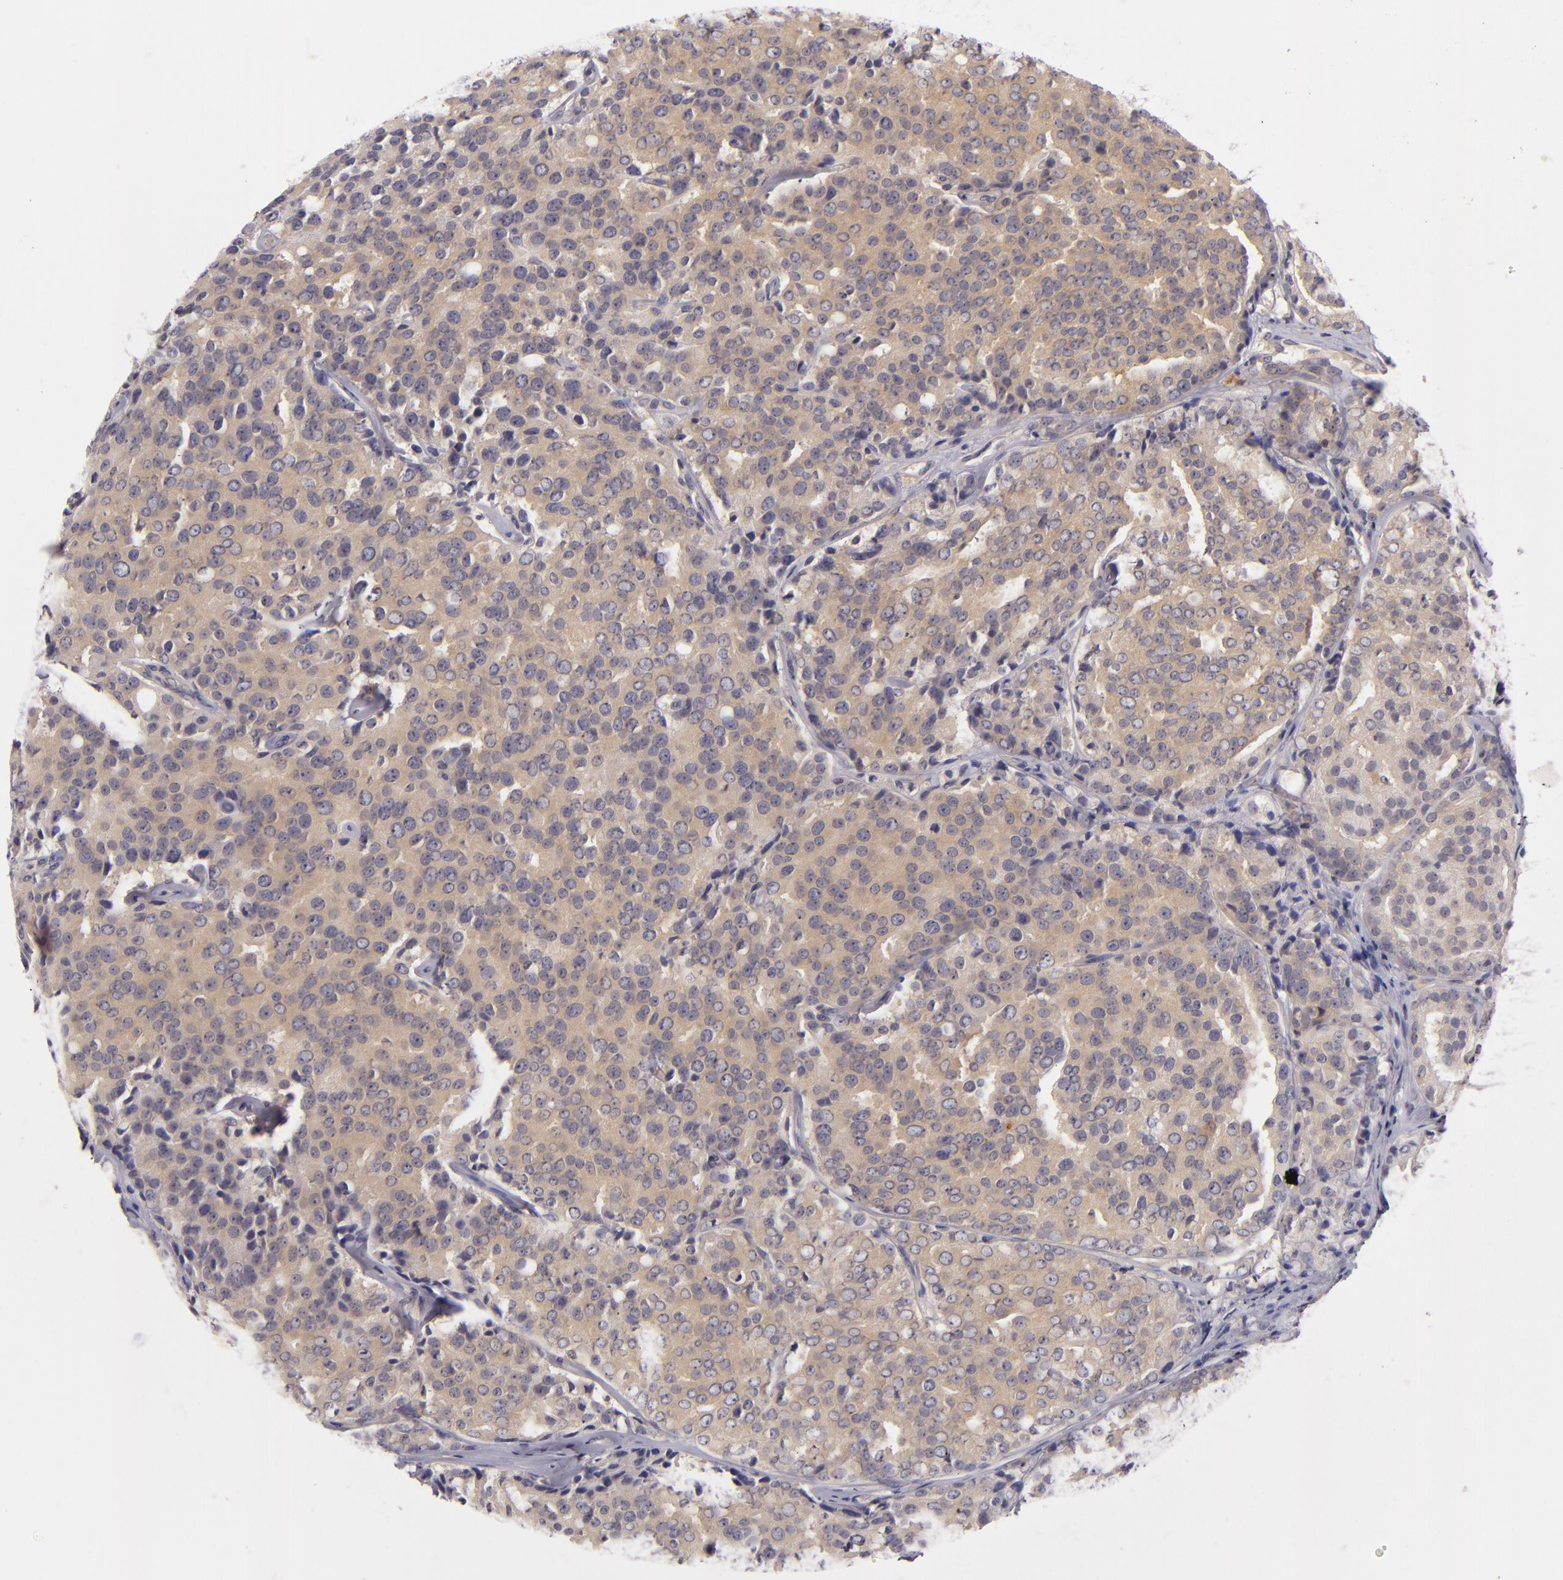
{"staining": {"intensity": "weak", "quantity": "25%-75%", "location": "cytoplasmic/membranous"}, "tissue": "prostate cancer", "cell_type": "Tumor cells", "image_type": "cancer", "snomed": [{"axis": "morphology", "description": "Adenocarcinoma, High grade"}, {"axis": "topography", "description": "Prostate"}], "caption": "Protein expression analysis of human prostate cancer reveals weak cytoplasmic/membranous expression in approximately 25%-75% of tumor cells. Ihc stains the protein in brown and the nuclei are stained blue.", "gene": "CD83", "patient": {"sex": "male", "age": 64}}